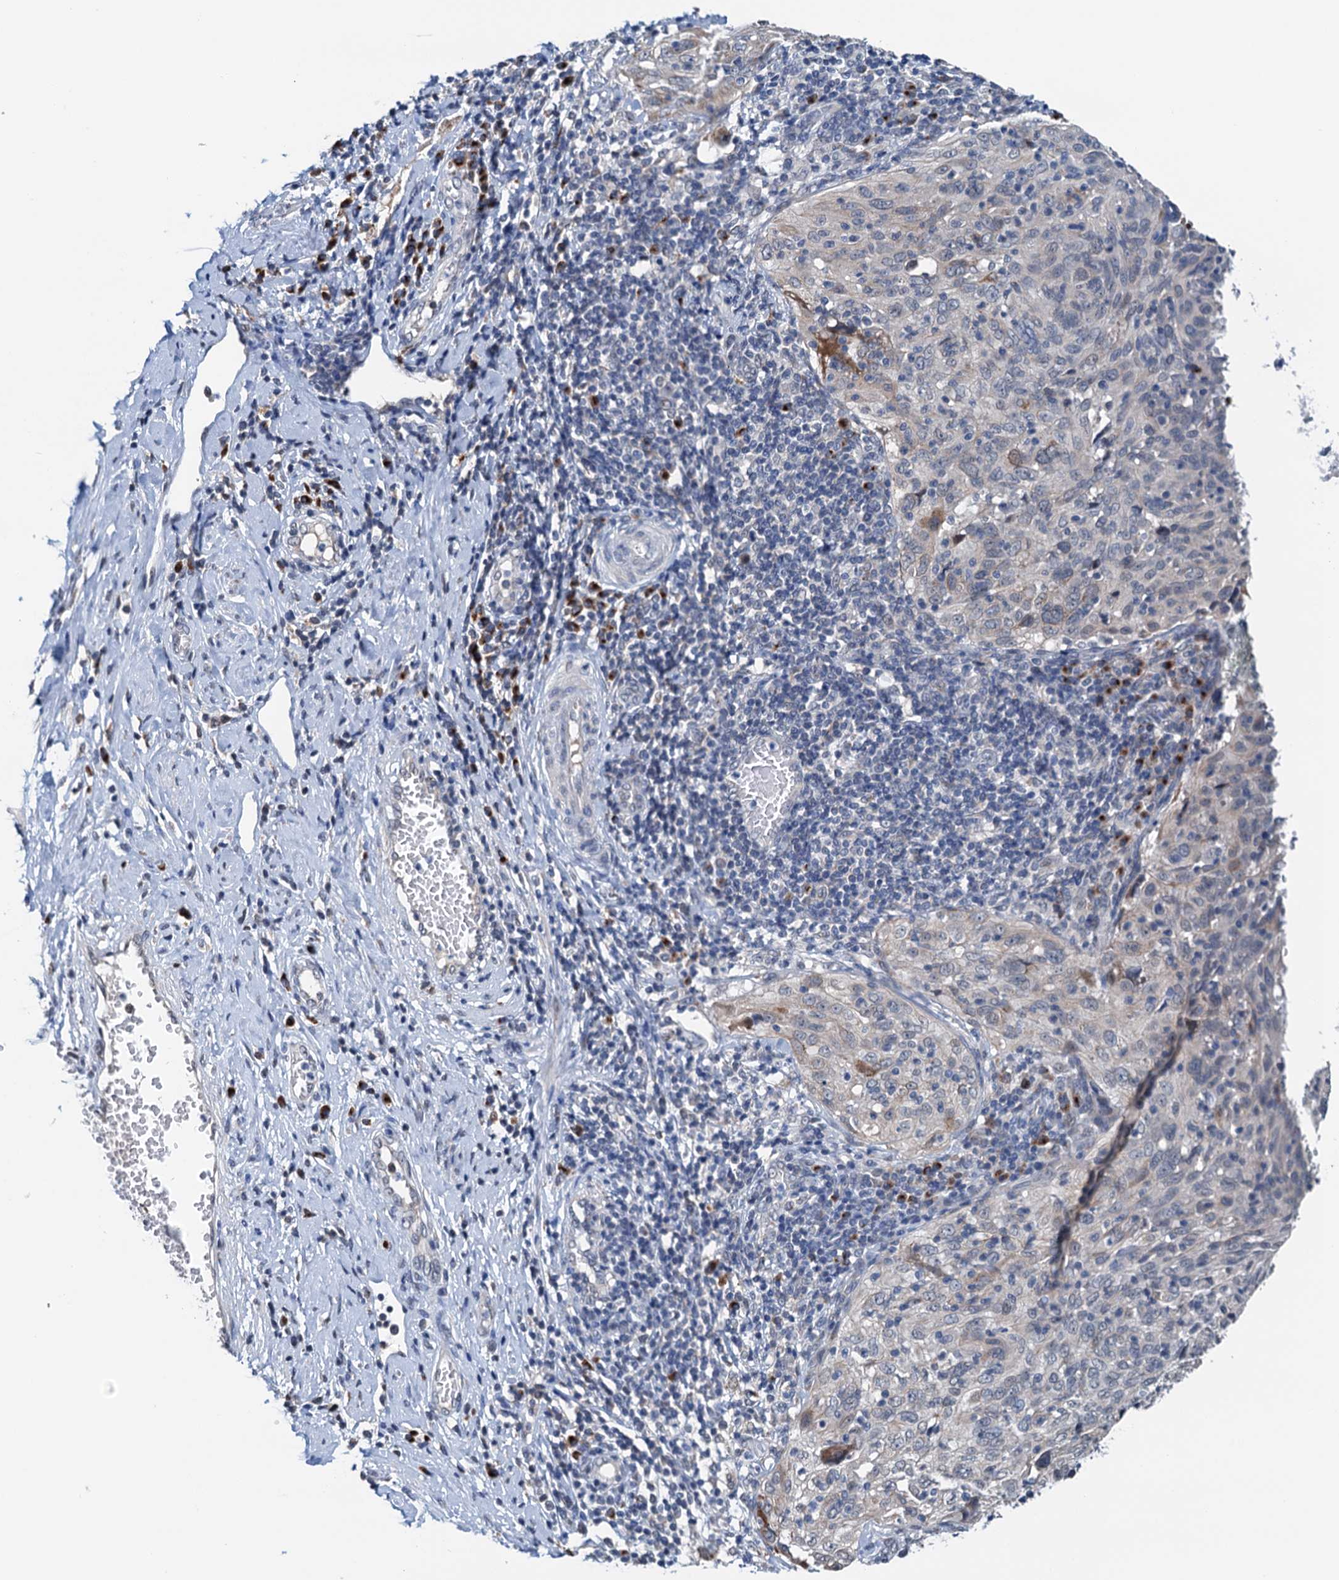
{"staining": {"intensity": "weak", "quantity": "<25%", "location": "cytoplasmic/membranous"}, "tissue": "cervical cancer", "cell_type": "Tumor cells", "image_type": "cancer", "snomed": [{"axis": "morphology", "description": "Squamous cell carcinoma, NOS"}, {"axis": "topography", "description": "Cervix"}], "caption": "An image of cervical cancer (squamous cell carcinoma) stained for a protein displays no brown staining in tumor cells. (DAB (3,3'-diaminobenzidine) immunohistochemistry with hematoxylin counter stain).", "gene": "SHLD1", "patient": {"sex": "female", "age": 31}}